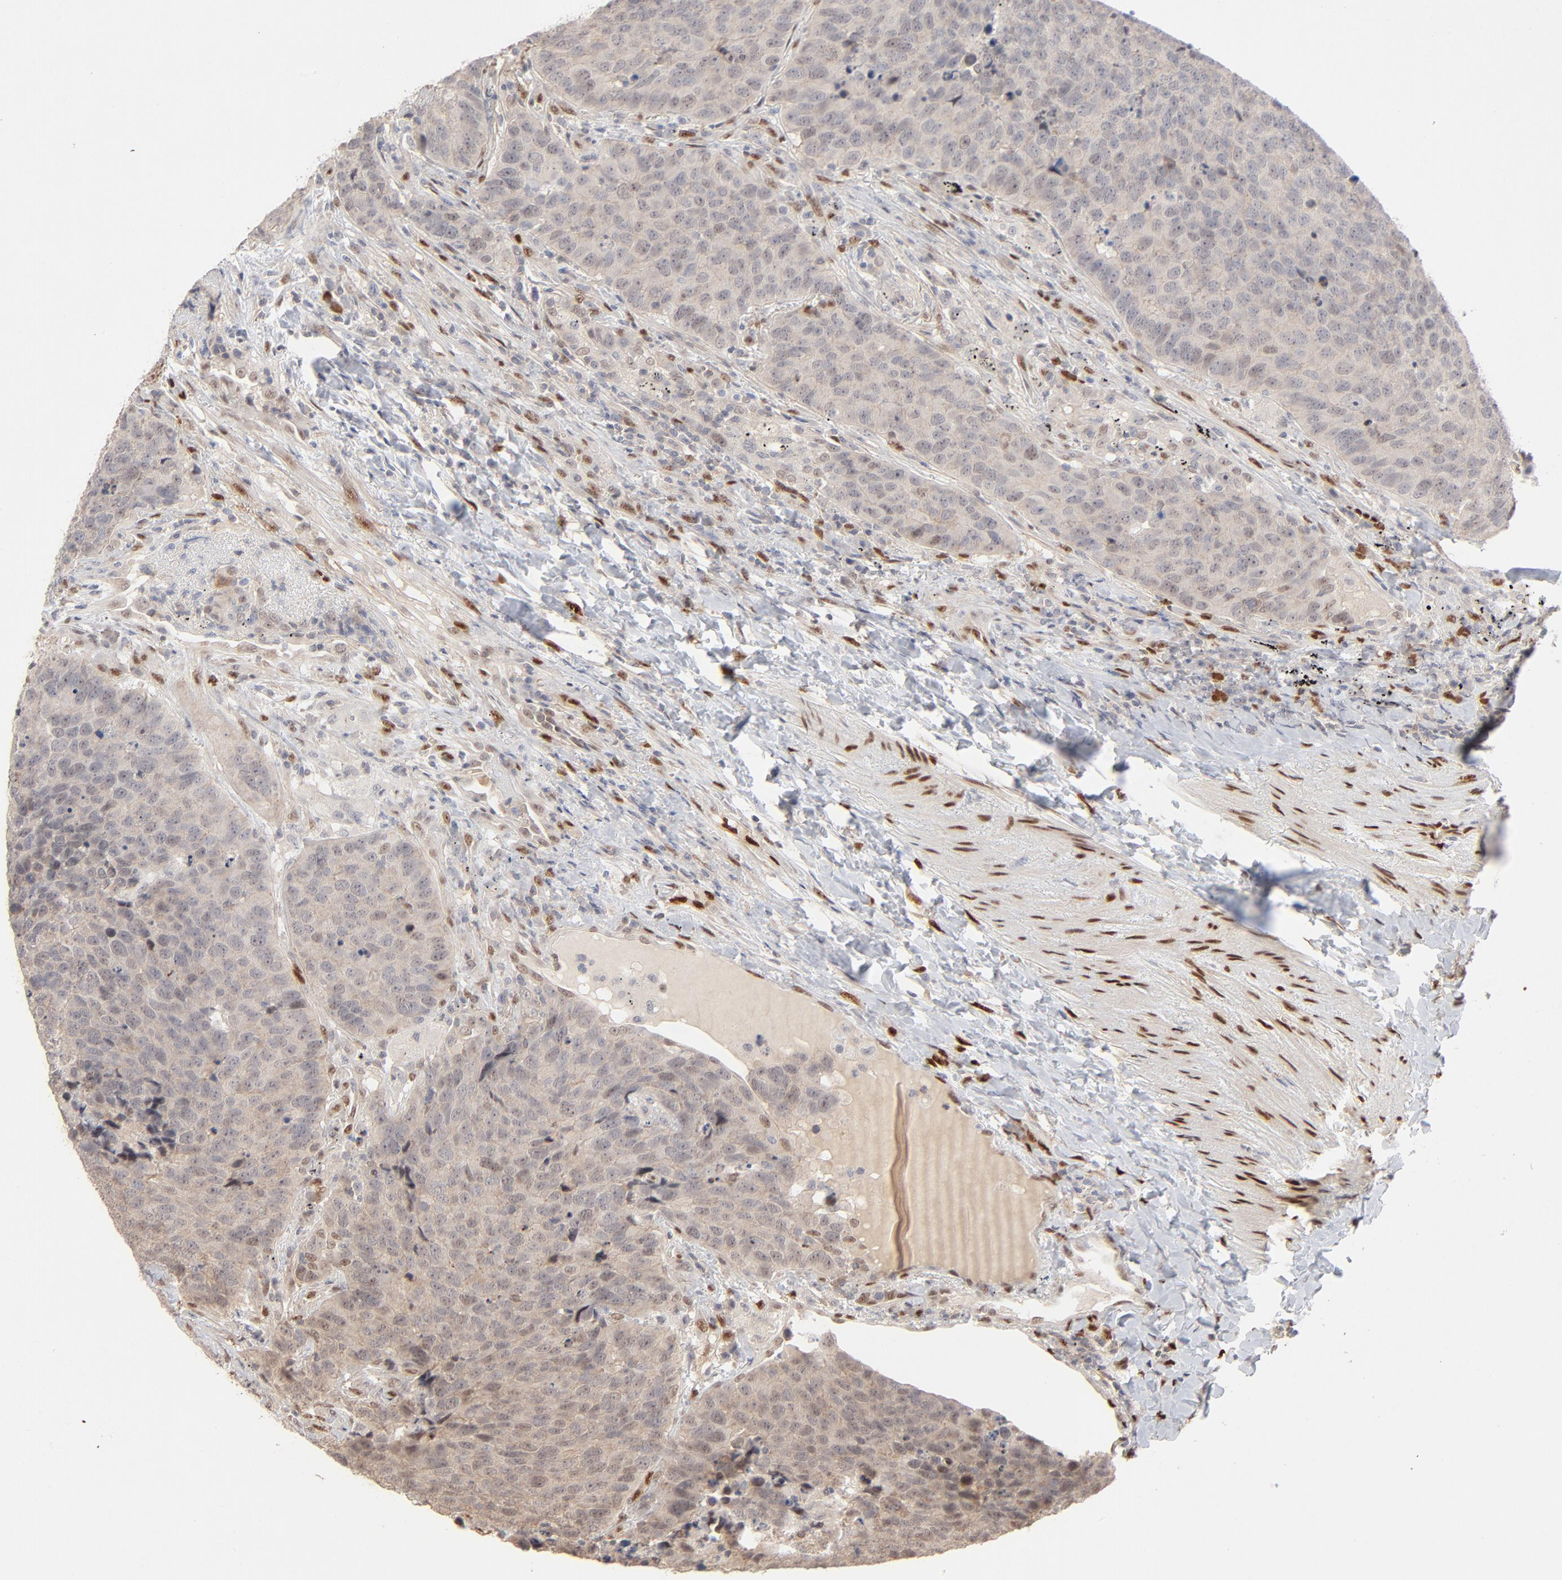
{"staining": {"intensity": "negative", "quantity": "none", "location": "none"}, "tissue": "carcinoid", "cell_type": "Tumor cells", "image_type": "cancer", "snomed": [{"axis": "morphology", "description": "Carcinoid, malignant, NOS"}, {"axis": "topography", "description": "Lung"}], "caption": "The photomicrograph displays no significant expression in tumor cells of malignant carcinoid.", "gene": "NFIB", "patient": {"sex": "male", "age": 60}}